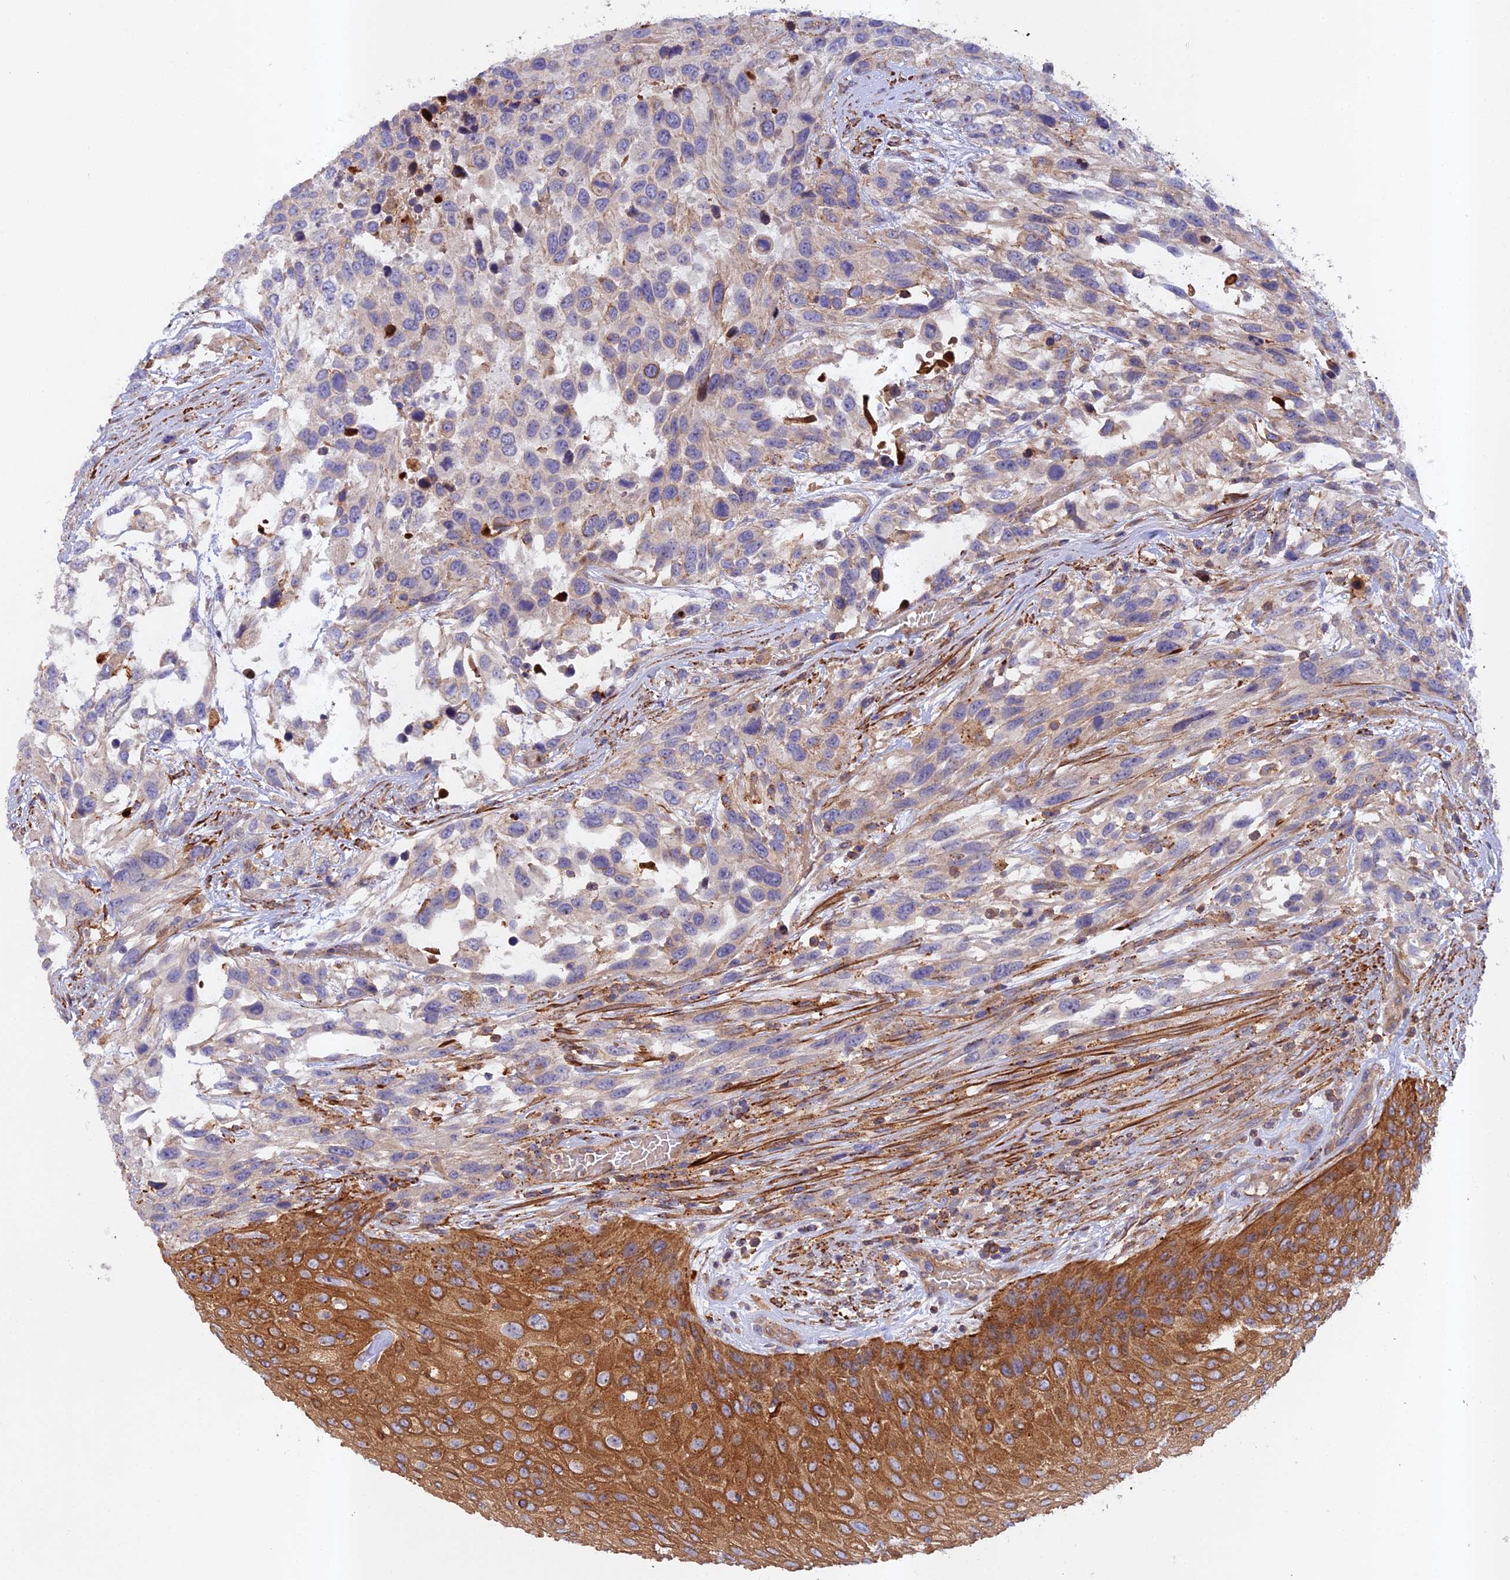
{"staining": {"intensity": "weak", "quantity": "<25%", "location": "cytoplasmic/membranous"}, "tissue": "urothelial cancer", "cell_type": "Tumor cells", "image_type": "cancer", "snomed": [{"axis": "morphology", "description": "Urothelial carcinoma, High grade"}, {"axis": "topography", "description": "Urinary bladder"}], "caption": "IHC micrograph of human urothelial cancer stained for a protein (brown), which shows no positivity in tumor cells.", "gene": "RALGAPA2", "patient": {"sex": "female", "age": 70}}